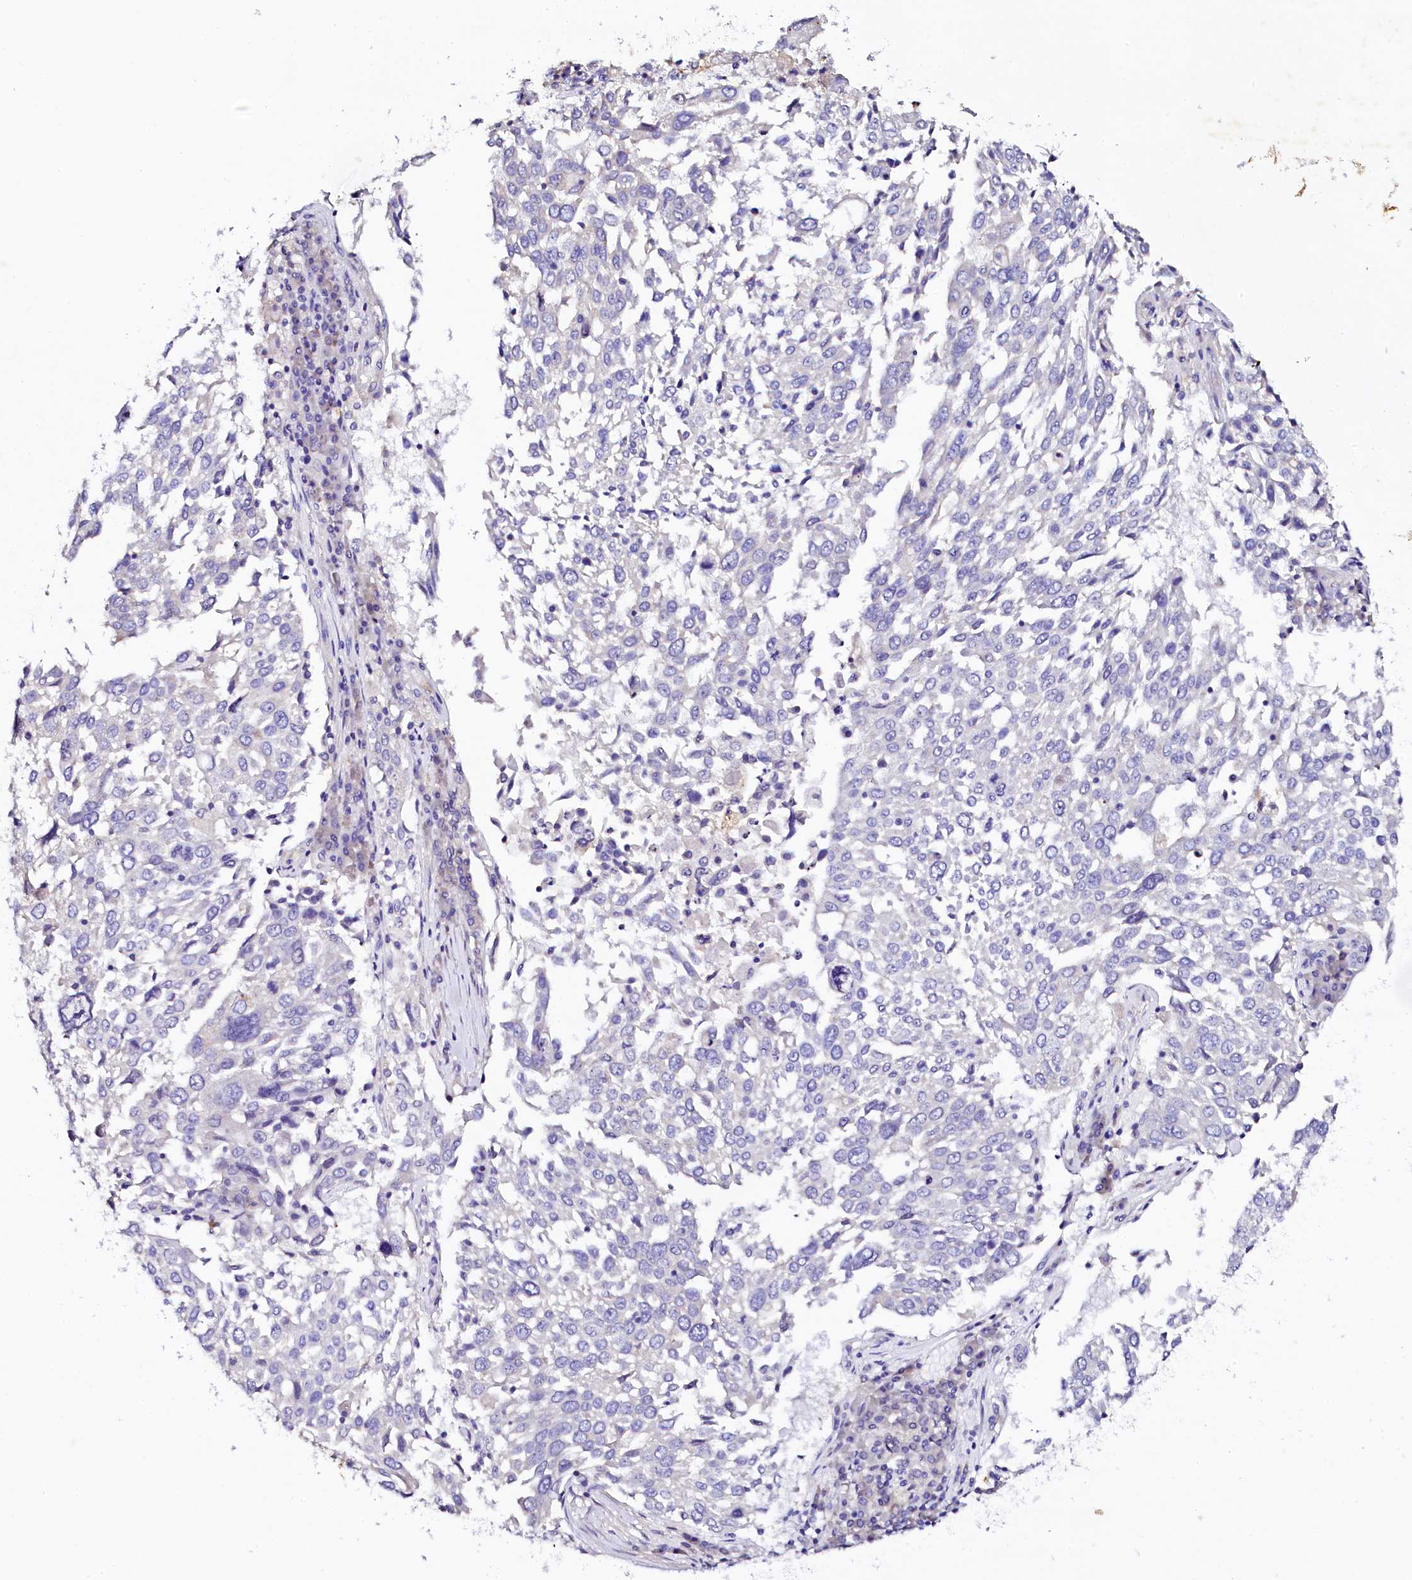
{"staining": {"intensity": "negative", "quantity": "none", "location": "none"}, "tissue": "lung cancer", "cell_type": "Tumor cells", "image_type": "cancer", "snomed": [{"axis": "morphology", "description": "Squamous cell carcinoma, NOS"}, {"axis": "topography", "description": "Lung"}], "caption": "An immunohistochemistry micrograph of lung cancer (squamous cell carcinoma) is shown. There is no staining in tumor cells of lung cancer (squamous cell carcinoma).", "gene": "NAA16", "patient": {"sex": "male", "age": 65}}